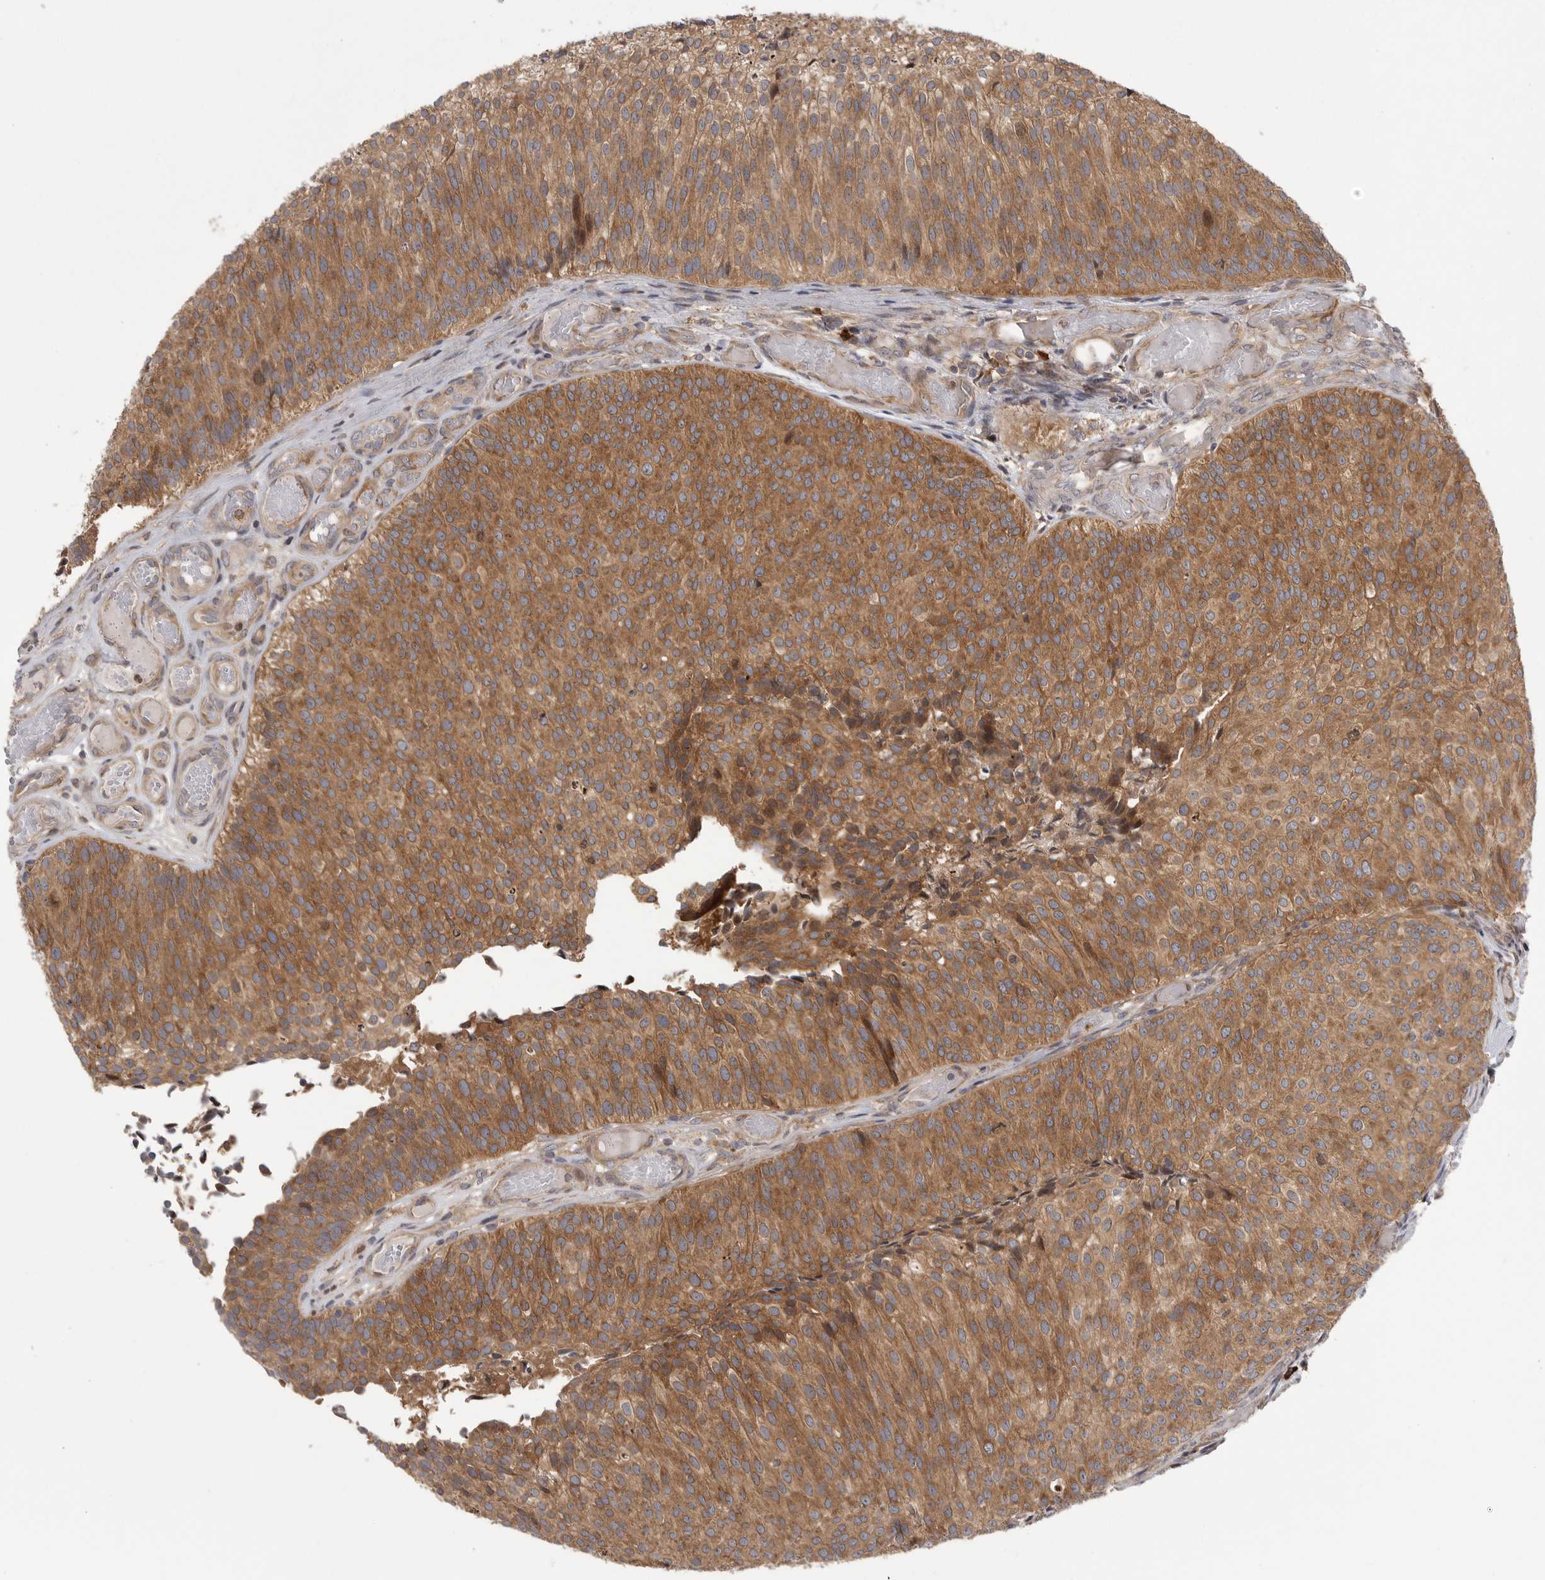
{"staining": {"intensity": "moderate", "quantity": ">75%", "location": "cytoplasmic/membranous"}, "tissue": "urothelial cancer", "cell_type": "Tumor cells", "image_type": "cancer", "snomed": [{"axis": "morphology", "description": "Urothelial carcinoma, Low grade"}, {"axis": "topography", "description": "Urinary bladder"}], "caption": "Brown immunohistochemical staining in urothelial carcinoma (low-grade) demonstrates moderate cytoplasmic/membranous positivity in about >75% of tumor cells. Using DAB (3,3'-diaminobenzidine) (brown) and hematoxylin (blue) stains, captured at high magnification using brightfield microscopy.", "gene": "OXR1", "patient": {"sex": "male", "age": 86}}